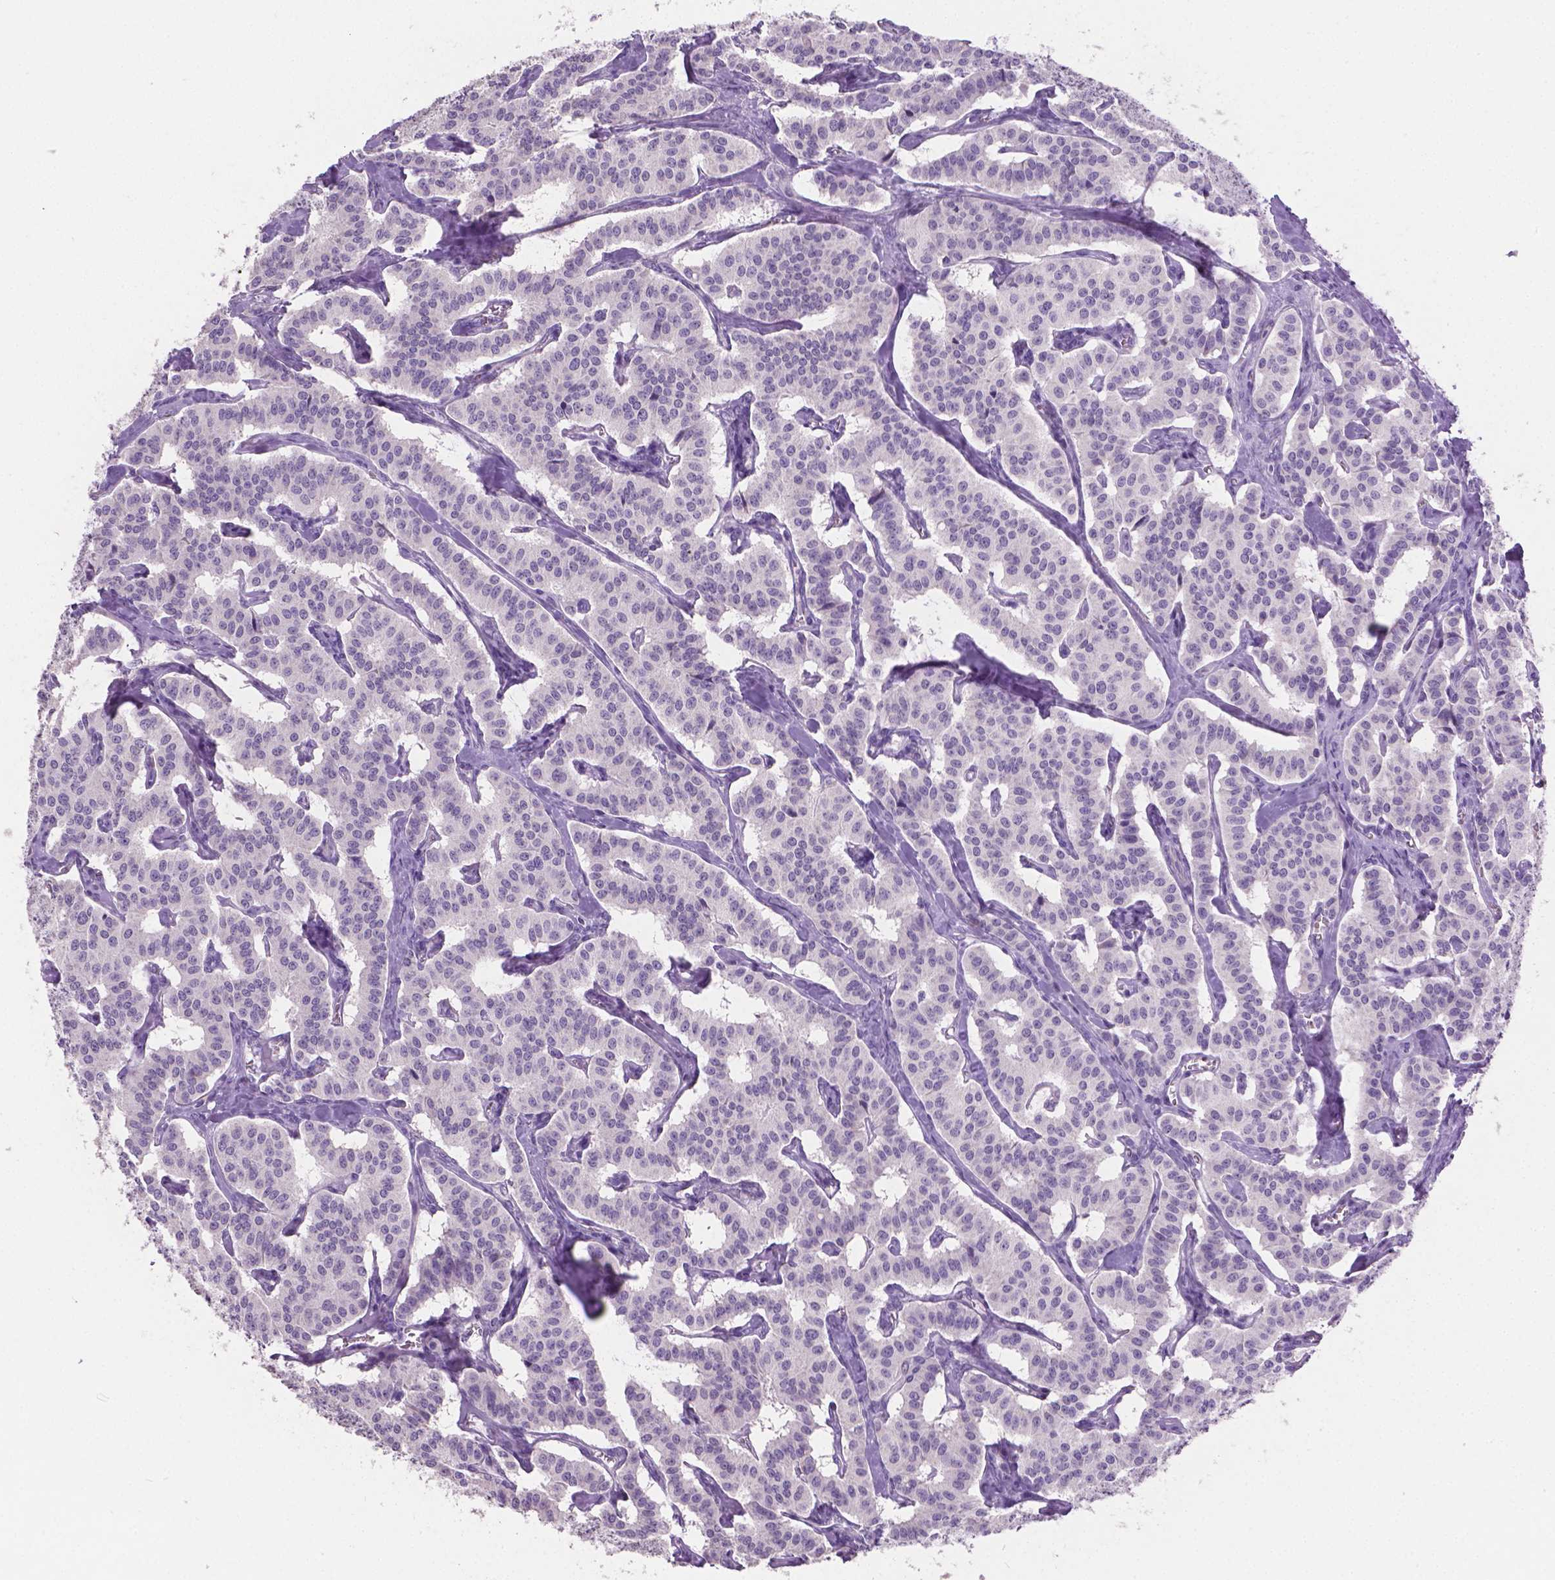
{"staining": {"intensity": "negative", "quantity": "none", "location": "none"}, "tissue": "carcinoid", "cell_type": "Tumor cells", "image_type": "cancer", "snomed": [{"axis": "morphology", "description": "Carcinoid, malignant, NOS"}, {"axis": "topography", "description": "Lung"}], "caption": "Tumor cells are negative for protein expression in human carcinoid (malignant).", "gene": "TNNI2", "patient": {"sex": "female", "age": 46}}